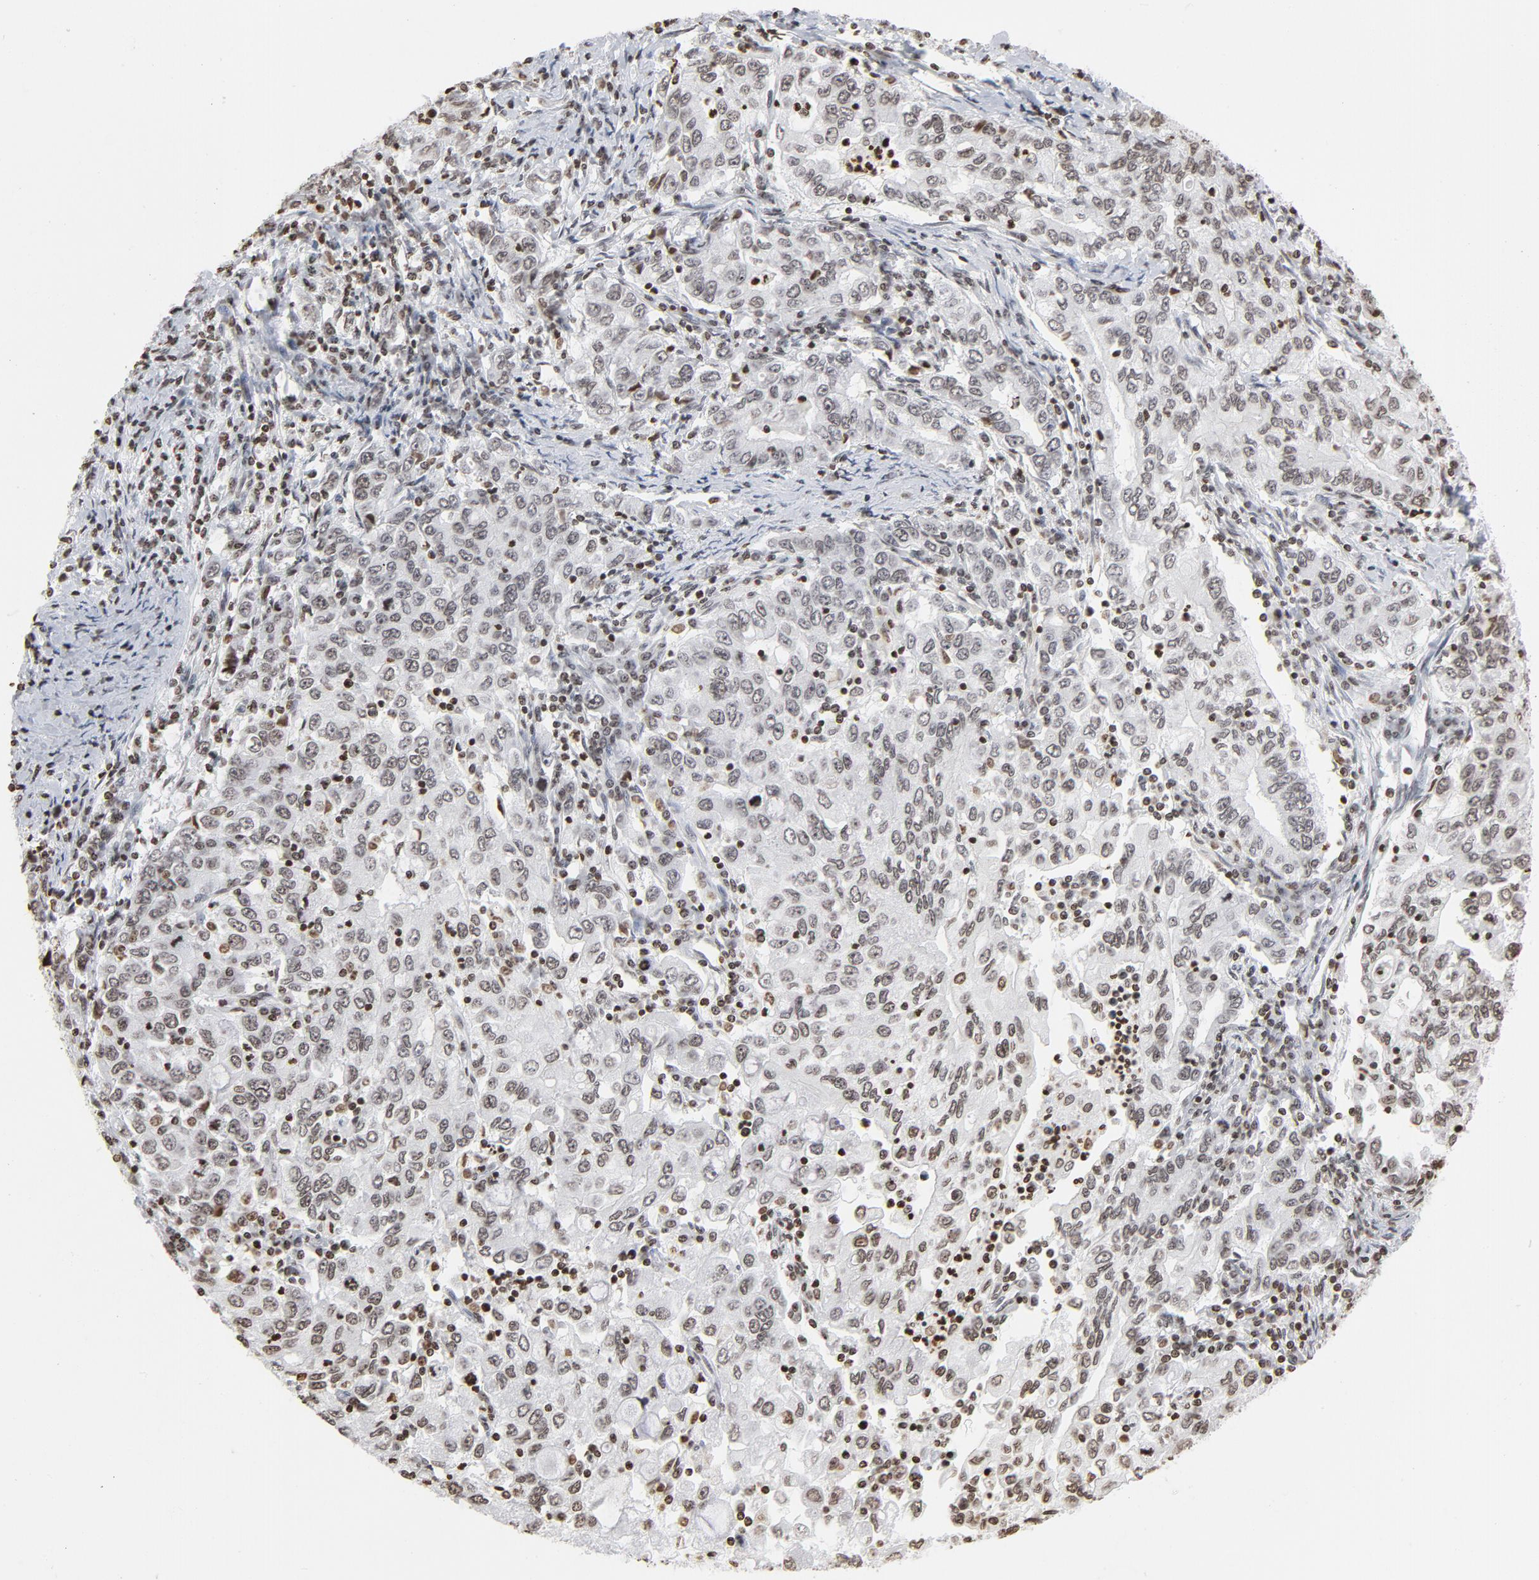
{"staining": {"intensity": "weak", "quantity": ">75%", "location": "nuclear"}, "tissue": "stomach cancer", "cell_type": "Tumor cells", "image_type": "cancer", "snomed": [{"axis": "morphology", "description": "Adenocarcinoma, NOS"}, {"axis": "topography", "description": "Stomach, lower"}], "caption": "Immunohistochemical staining of human stomach cancer reveals weak nuclear protein positivity in about >75% of tumor cells. (DAB (3,3'-diaminobenzidine) IHC with brightfield microscopy, high magnification).", "gene": "H2AC12", "patient": {"sex": "female", "age": 72}}